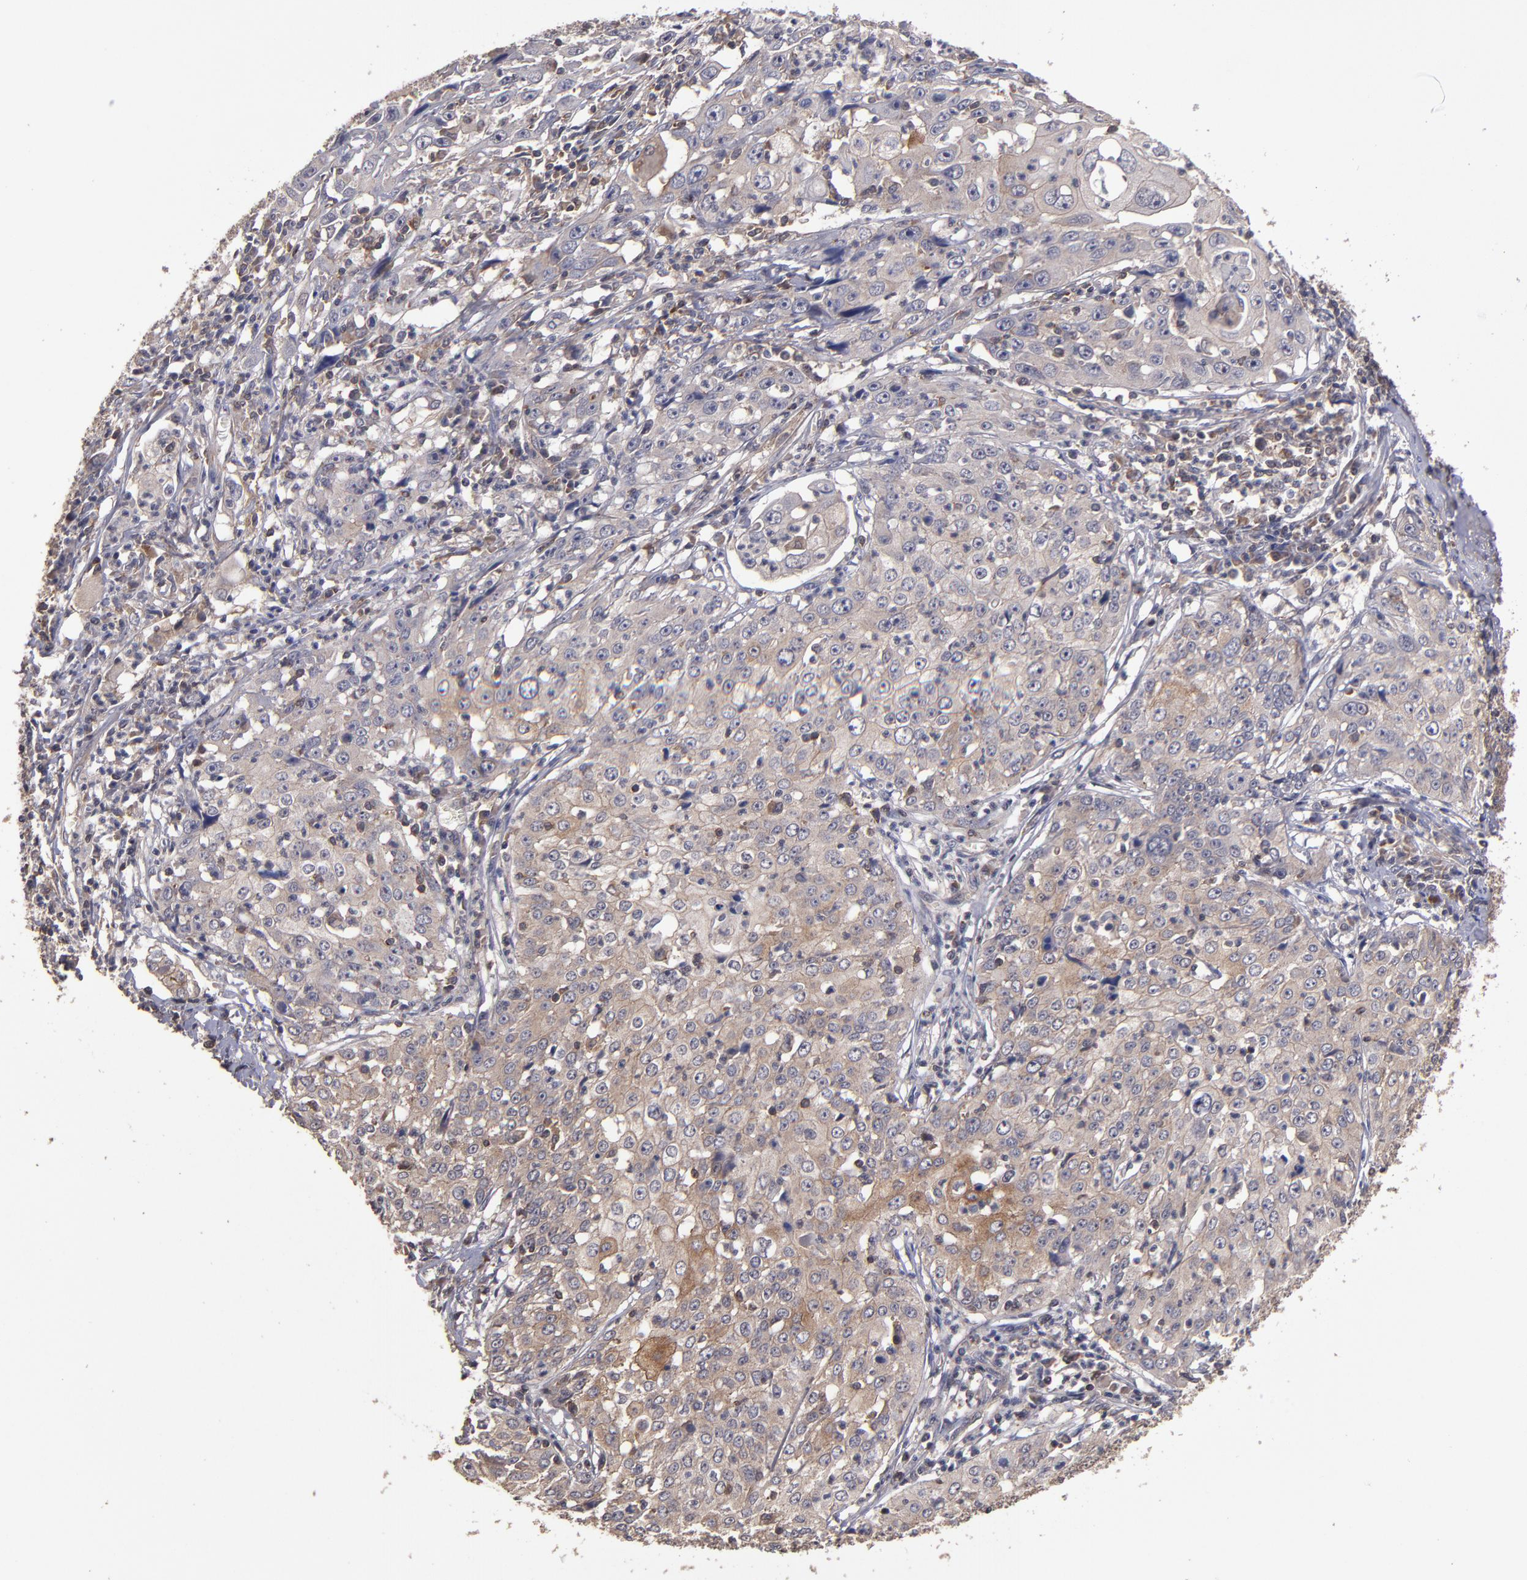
{"staining": {"intensity": "moderate", "quantity": "25%-75%", "location": "cytoplasmic/membranous"}, "tissue": "cervical cancer", "cell_type": "Tumor cells", "image_type": "cancer", "snomed": [{"axis": "morphology", "description": "Squamous cell carcinoma, NOS"}, {"axis": "topography", "description": "Cervix"}], "caption": "The photomicrograph exhibits immunohistochemical staining of cervical cancer (squamous cell carcinoma). There is moderate cytoplasmic/membranous positivity is present in about 25%-75% of tumor cells.", "gene": "NF2", "patient": {"sex": "female", "age": 39}}